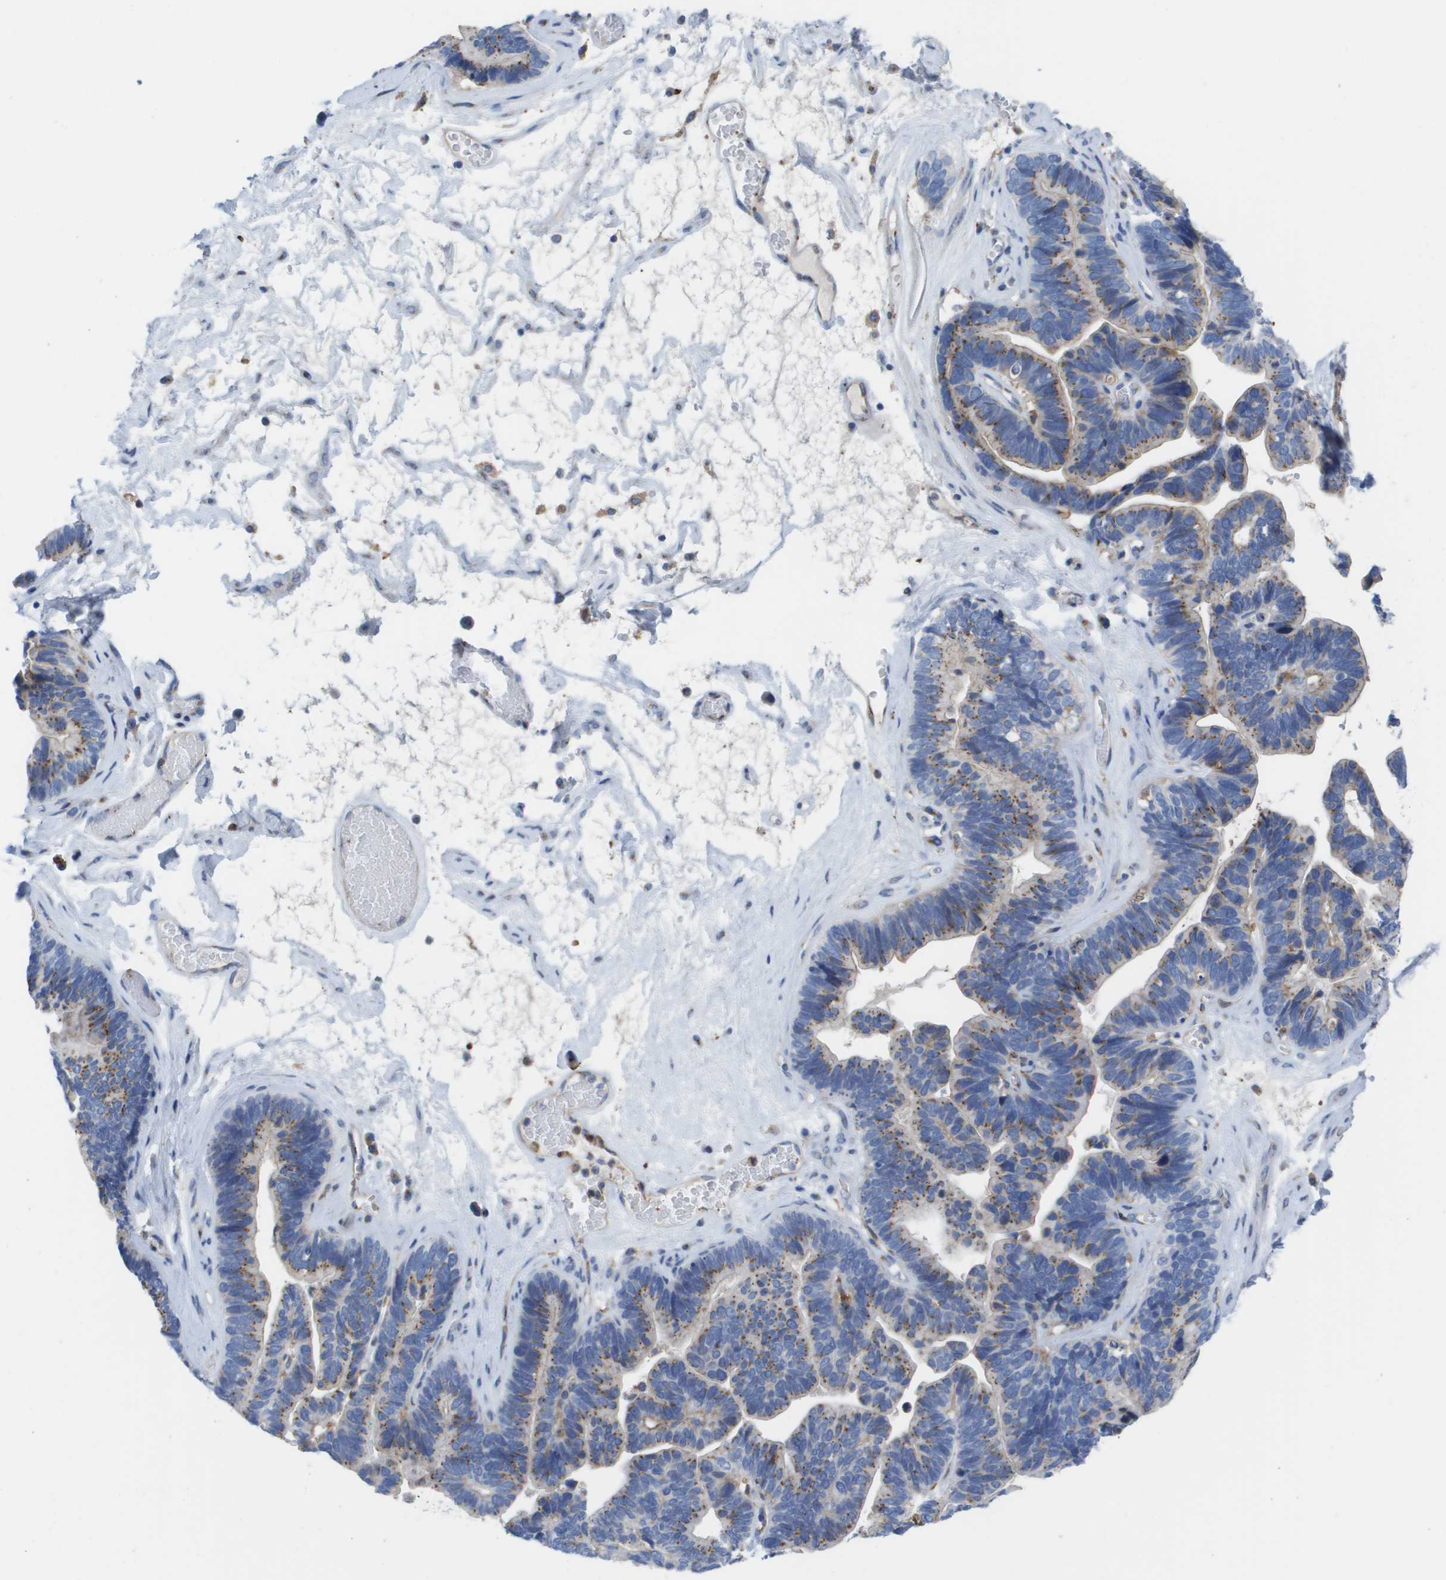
{"staining": {"intensity": "moderate", "quantity": ">75%", "location": "cytoplasmic/membranous"}, "tissue": "ovarian cancer", "cell_type": "Tumor cells", "image_type": "cancer", "snomed": [{"axis": "morphology", "description": "Cystadenocarcinoma, serous, NOS"}, {"axis": "topography", "description": "Ovary"}], "caption": "Protein expression analysis of human ovarian cancer (serous cystadenocarcinoma) reveals moderate cytoplasmic/membranous staining in about >75% of tumor cells.", "gene": "SLC37A2", "patient": {"sex": "female", "age": 56}}